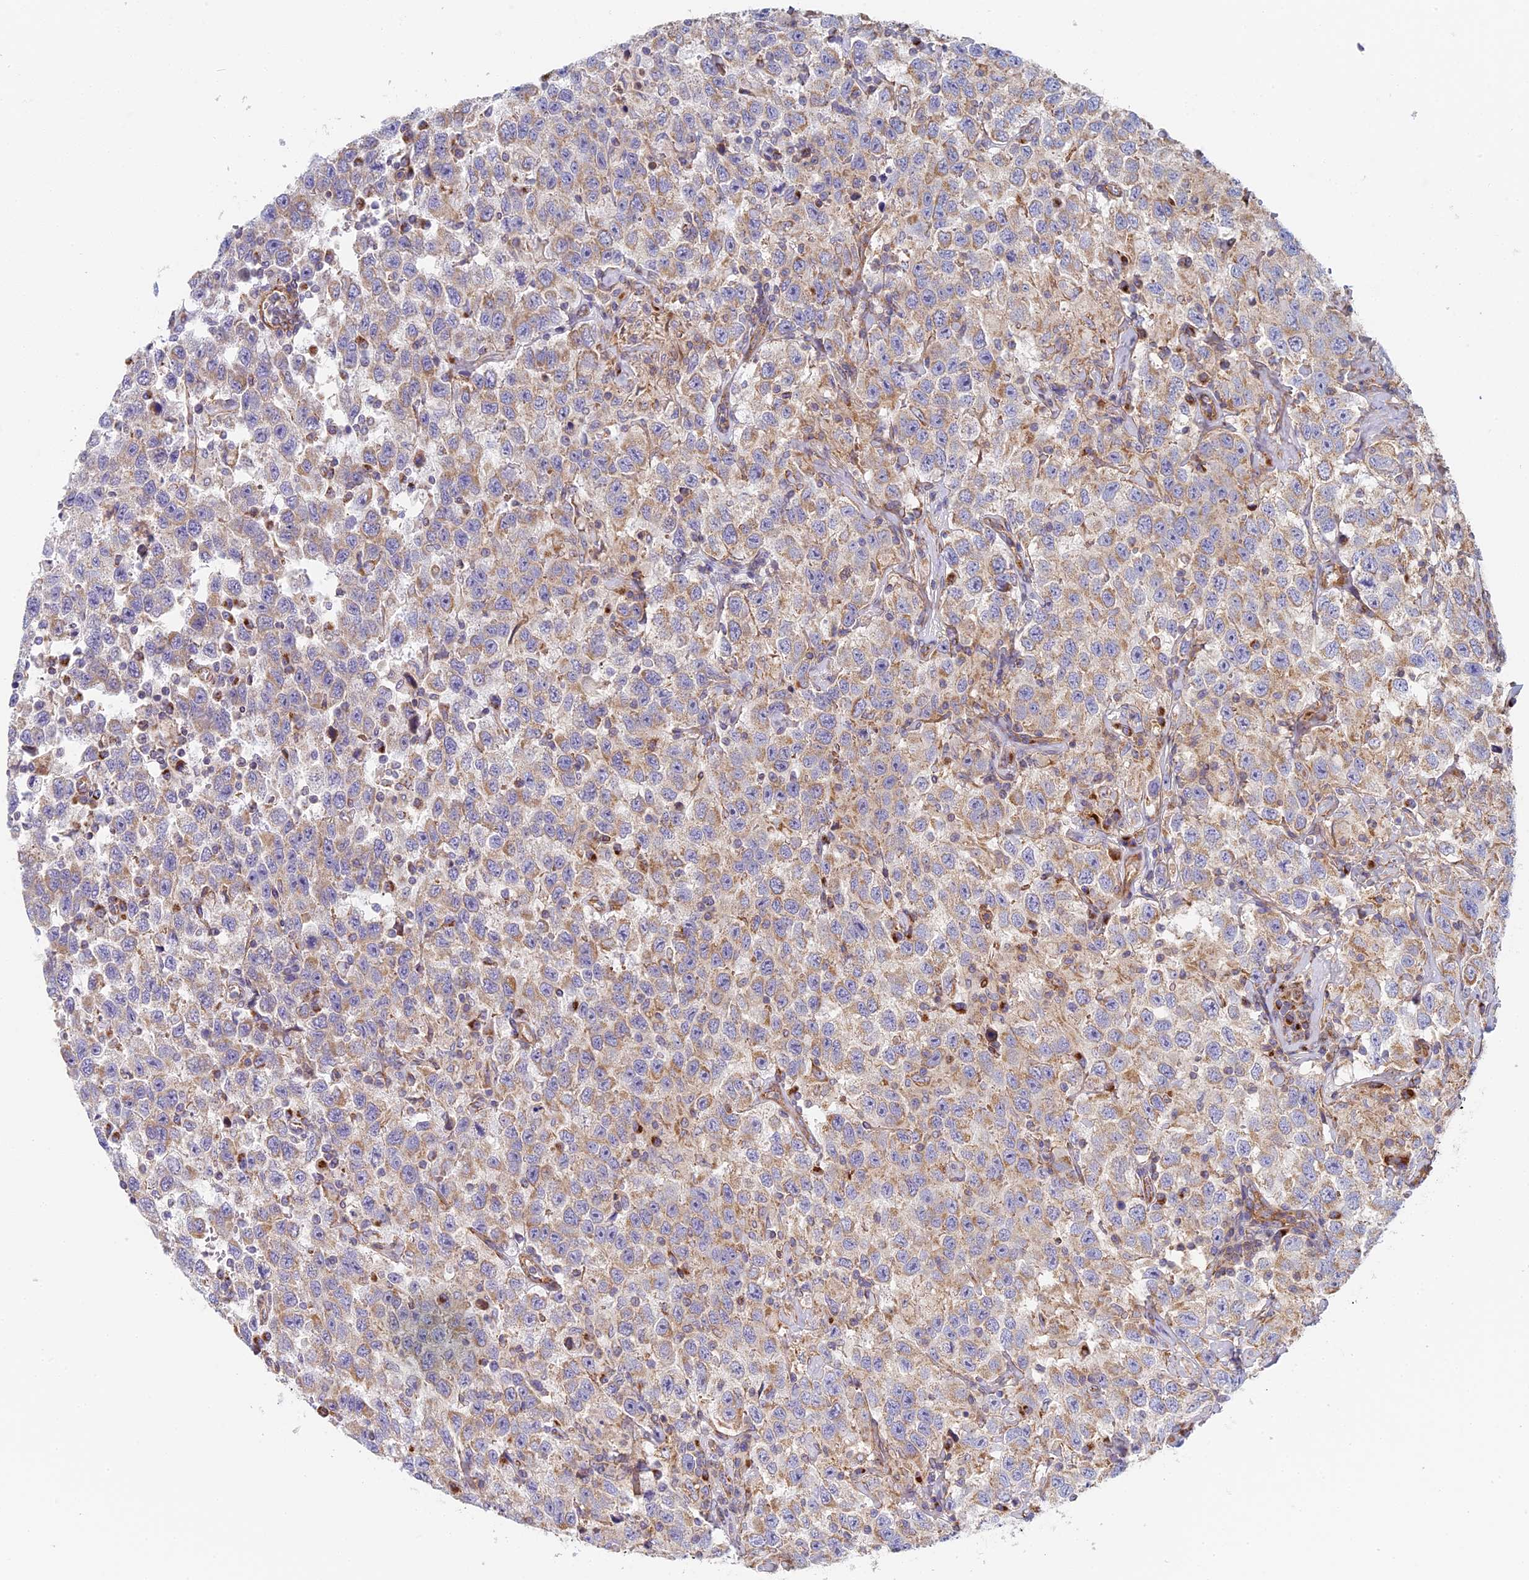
{"staining": {"intensity": "weak", "quantity": ">75%", "location": "cytoplasmic/membranous"}, "tissue": "testis cancer", "cell_type": "Tumor cells", "image_type": "cancer", "snomed": [{"axis": "morphology", "description": "Seminoma, NOS"}, {"axis": "topography", "description": "Testis"}], "caption": "The image demonstrates a brown stain indicating the presence of a protein in the cytoplasmic/membranous of tumor cells in testis cancer (seminoma). (IHC, brightfield microscopy, high magnification).", "gene": "DDA1", "patient": {"sex": "male", "age": 41}}